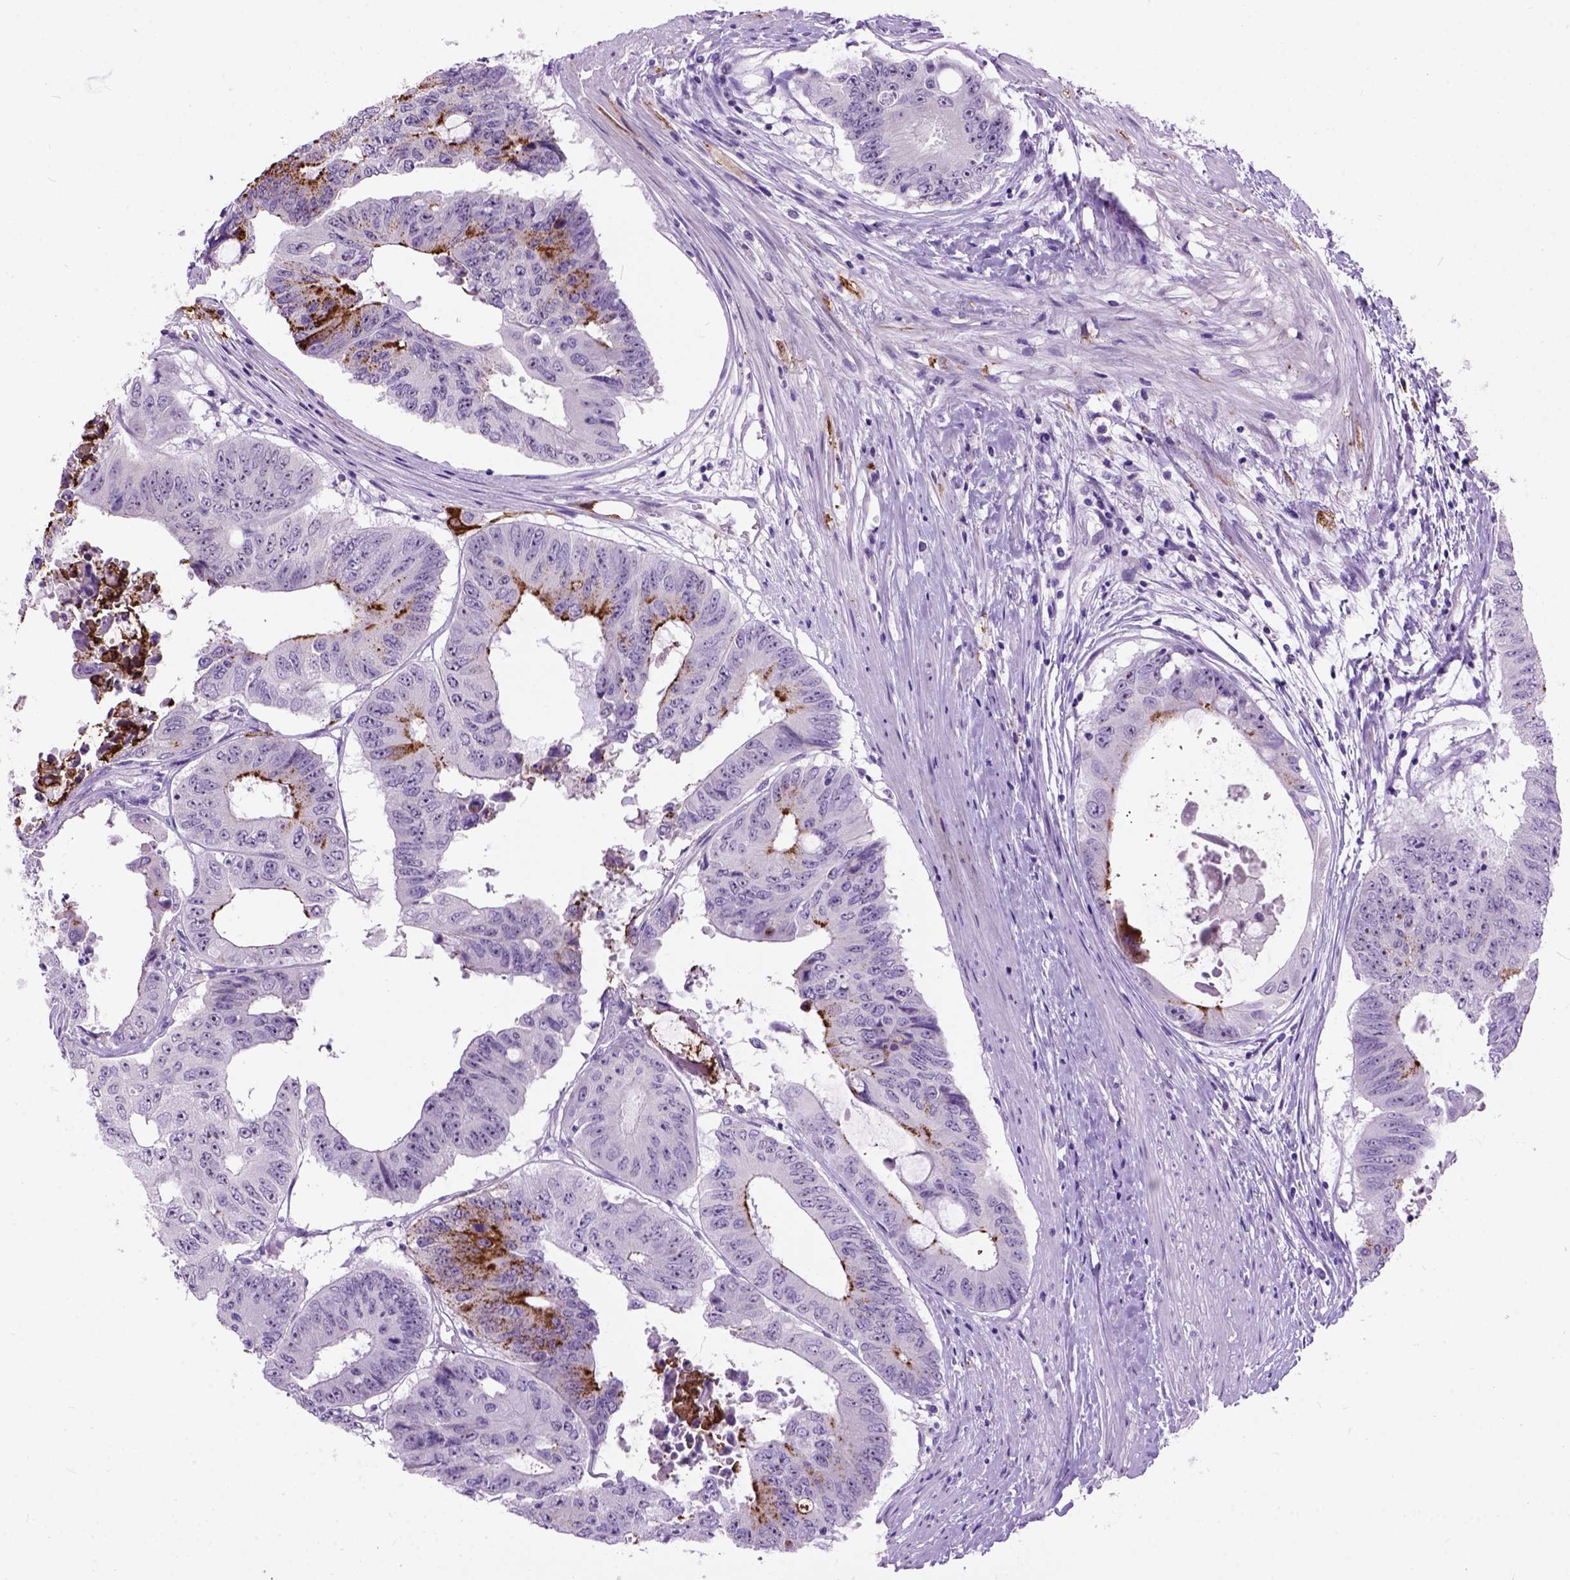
{"staining": {"intensity": "strong", "quantity": "<25%", "location": "cytoplasmic/membranous"}, "tissue": "colorectal cancer", "cell_type": "Tumor cells", "image_type": "cancer", "snomed": [{"axis": "morphology", "description": "Adenocarcinoma, NOS"}, {"axis": "topography", "description": "Rectum"}], "caption": "DAB (3,3'-diaminobenzidine) immunohistochemical staining of human colorectal adenocarcinoma reveals strong cytoplasmic/membranous protein positivity in about <25% of tumor cells. (brown staining indicates protein expression, while blue staining denotes nuclei).", "gene": "MAPT", "patient": {"sex": "male", "age": 59}}